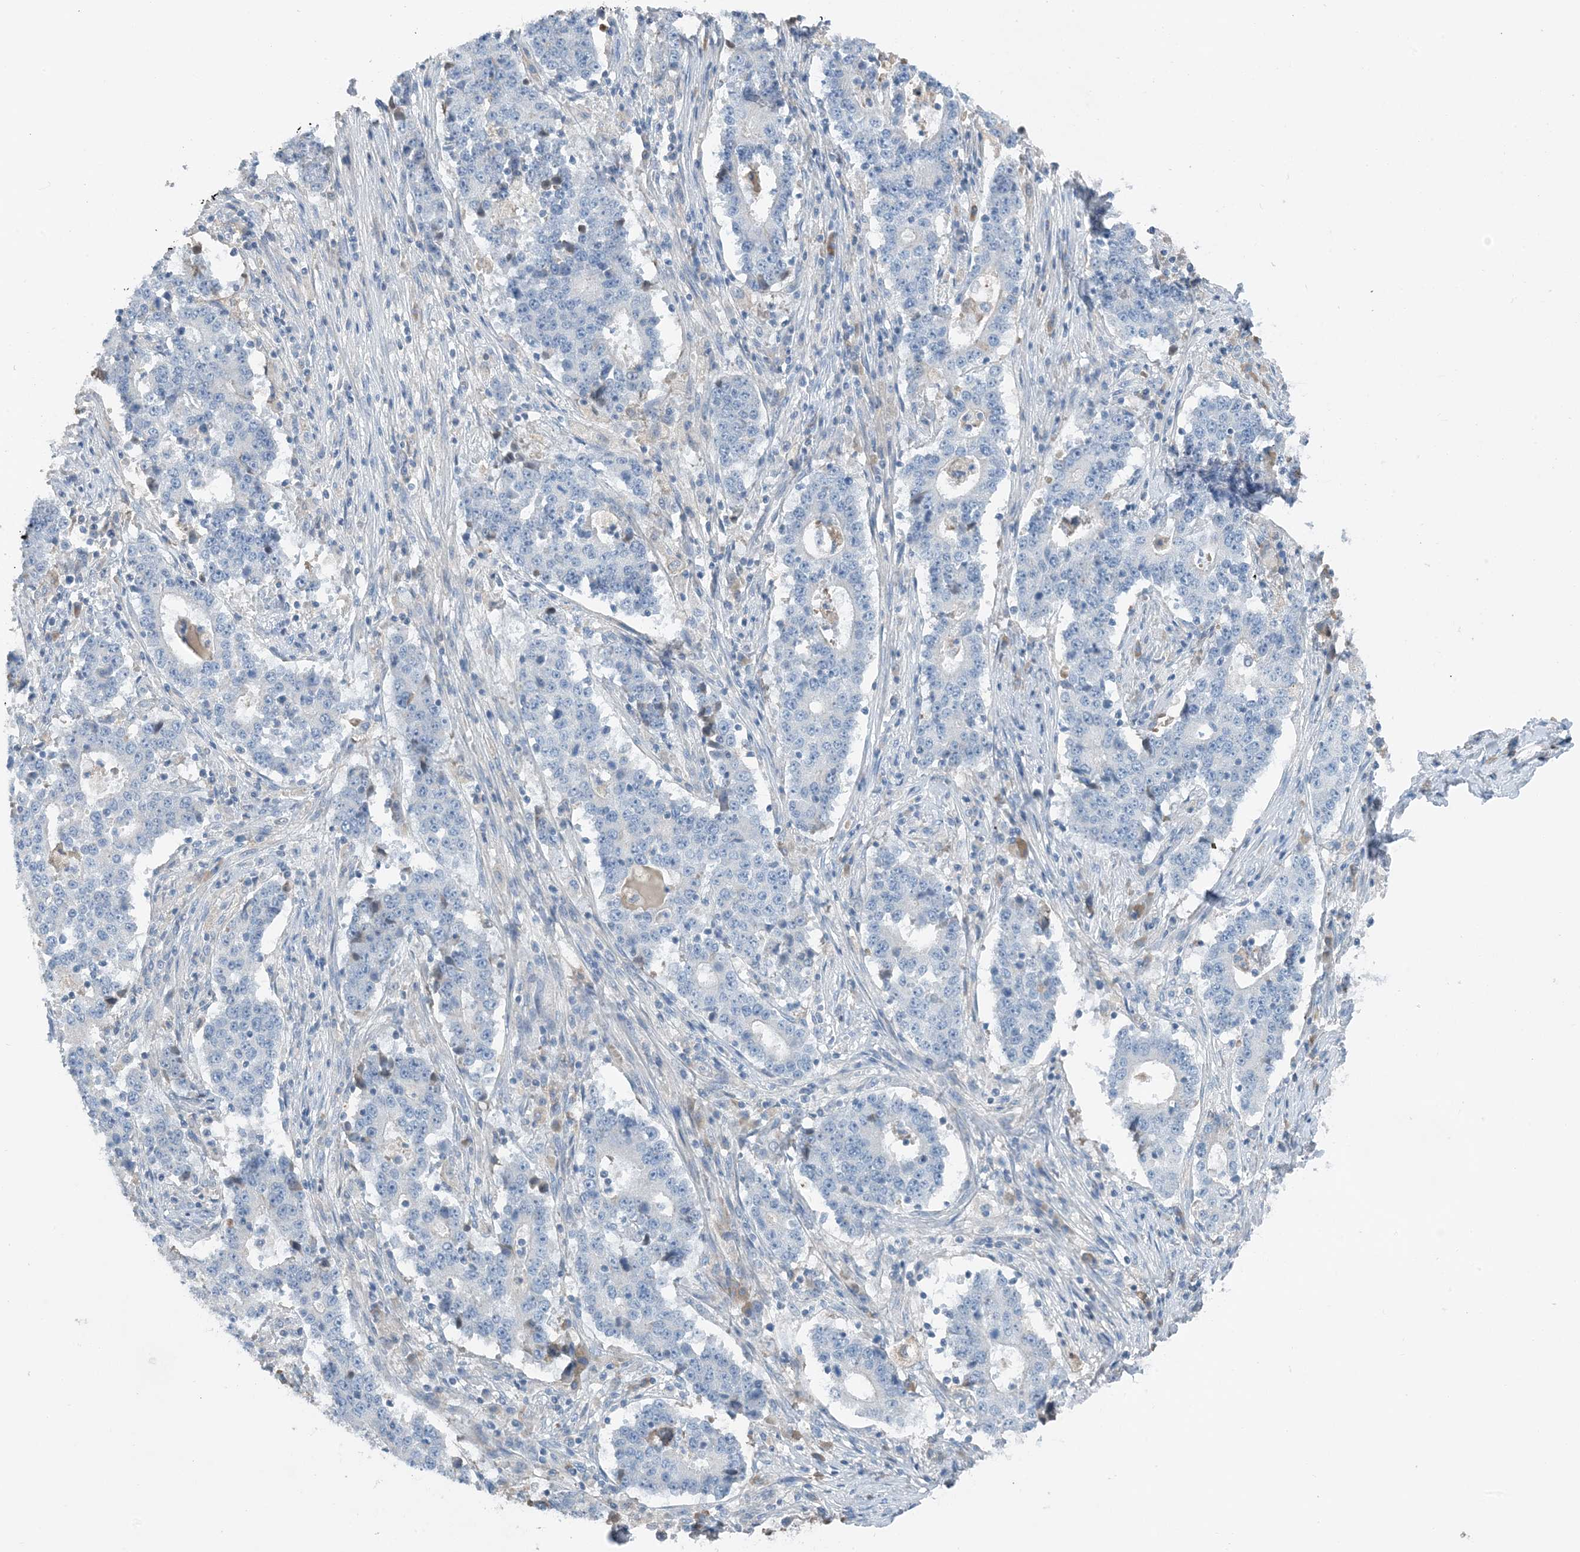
{"staining": {"intensity": "negative", "quantity": "none", "location": "none"}, "tissue": "stomach cancer", "cell_type": "Tumor cells", "image_type": "cancer", "snomed": [{"axis": "morphology", "description": "Adenocarcinoma, NOS"}, {"axis": "topography", "description": "Stomach"}], "caption": "This is an immunohistochemistry image of adenocarcinoma (stomach). There is no expression in tumor cells.", "gene": "CTRL", "patient": {"sex": "male", "age": 59}}